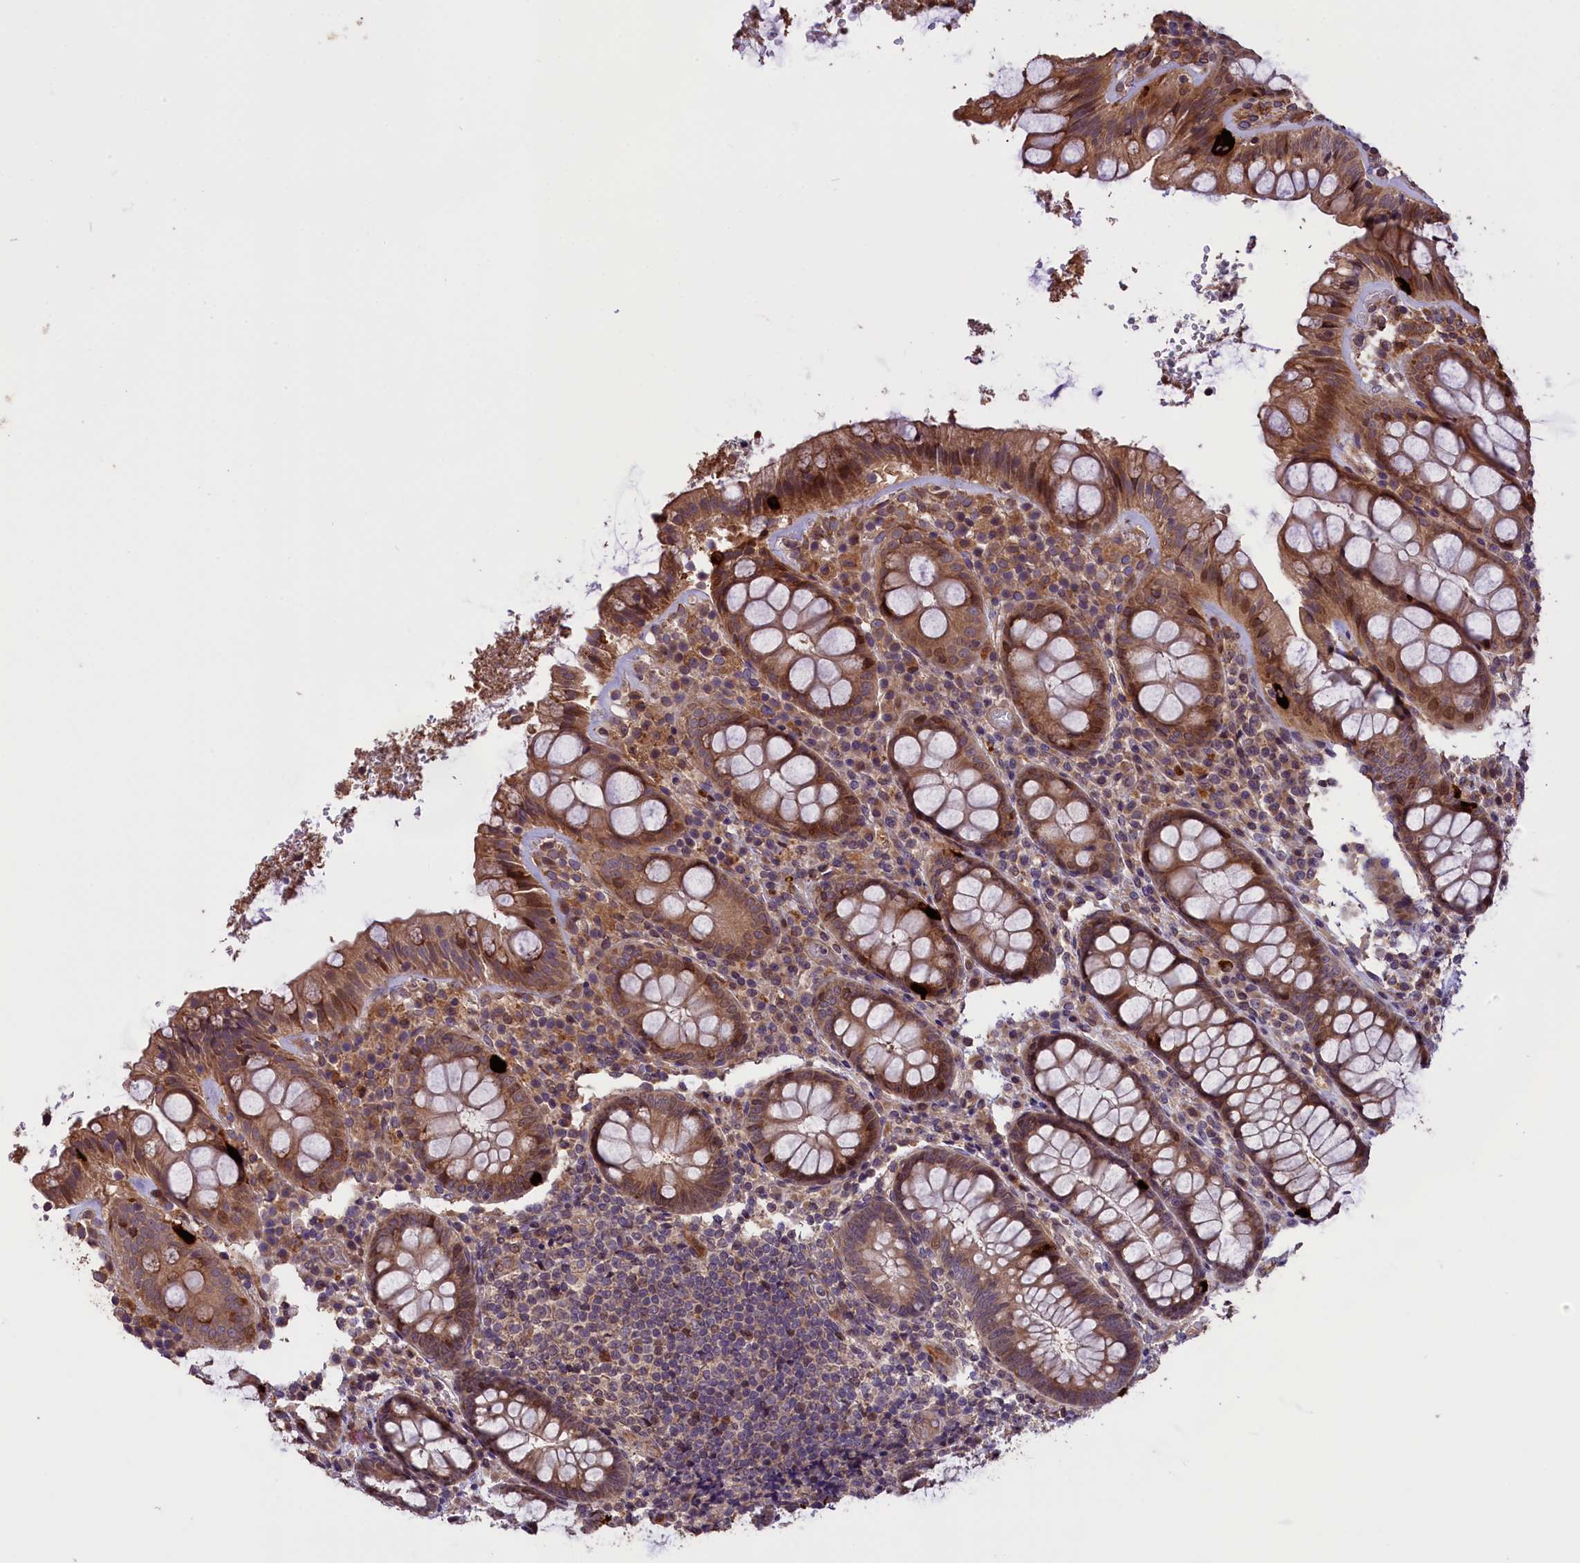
{"staining": {"intensity": "moderate", "quantity": ">75%", "location": "cytoplasmic/membranous"}, "tissue": "rectum", "cell_type": "Glandular cells", "image_type": "normal", "snomed": [{"axis": "morphology", "description": "Normal tissue, NOS"}, {"axis": "topography", "description": "Rectum"}], "caption": "The photomicrograph displays staining of benign rectum, revealing moderate cytoplasmic/membranous protein staining (brown color) within glandular cells.", "gene": "DNAJB9", "patient": {"sex": "male", "age": 83}}